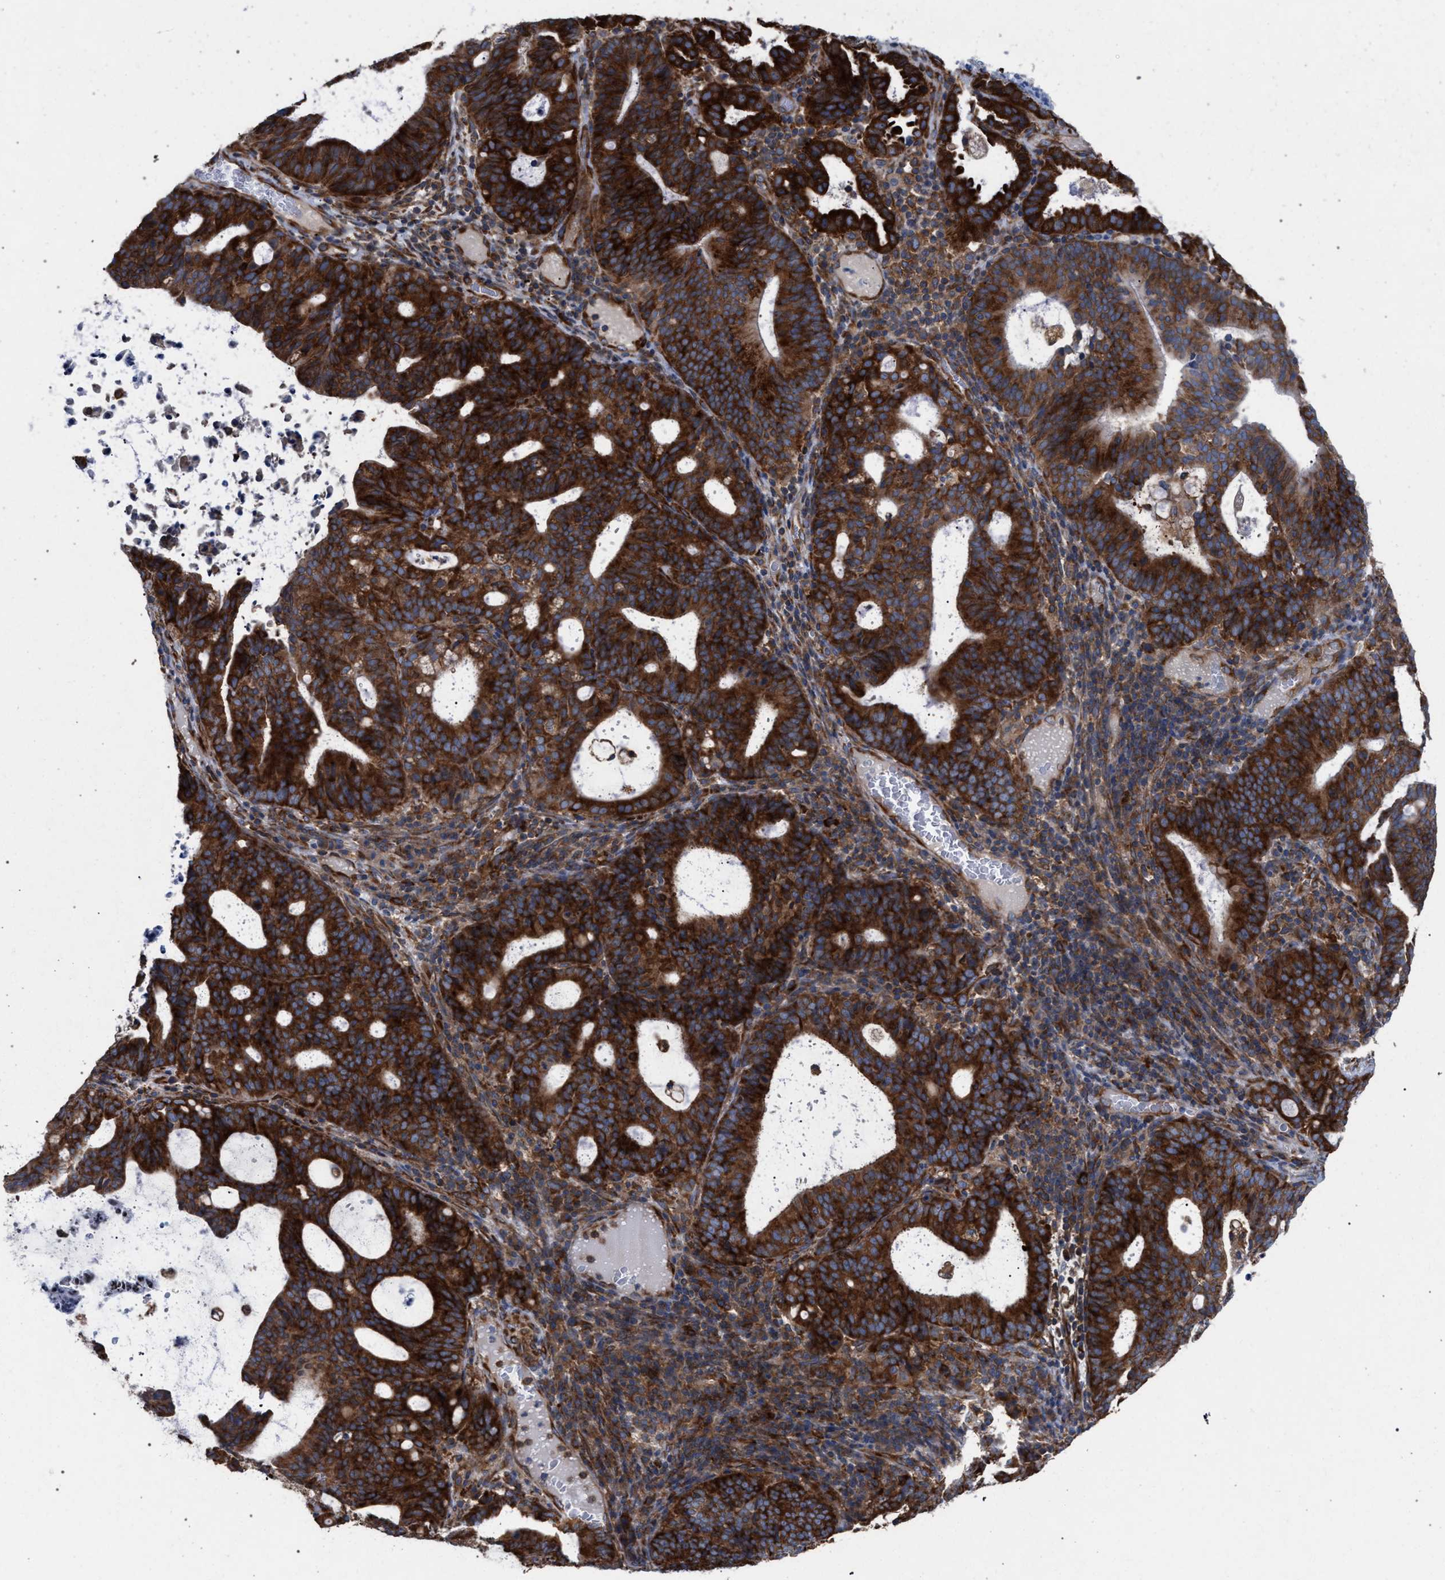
{"staining": {"intensity": "strong", "quantity": ">75%", "location": "cytoplasmic/membranous"}, "tissue": "endometrial cancer", "cell_type": "Tumor cells", "image_type": "cancer", "snomed": [{"axis": "morphology", "description": "Adenocarcinoma, NOS"}, {"axis": "topography", "description": "Uterus"}], "caption": "A photomicrograph of human endometrial cancer stained for a protein exhibits strong cytoplasmic/membranous brown staining in tumor cells.", "gene": "CDR2L", "patient": {"sex": "female", "age": 83}}